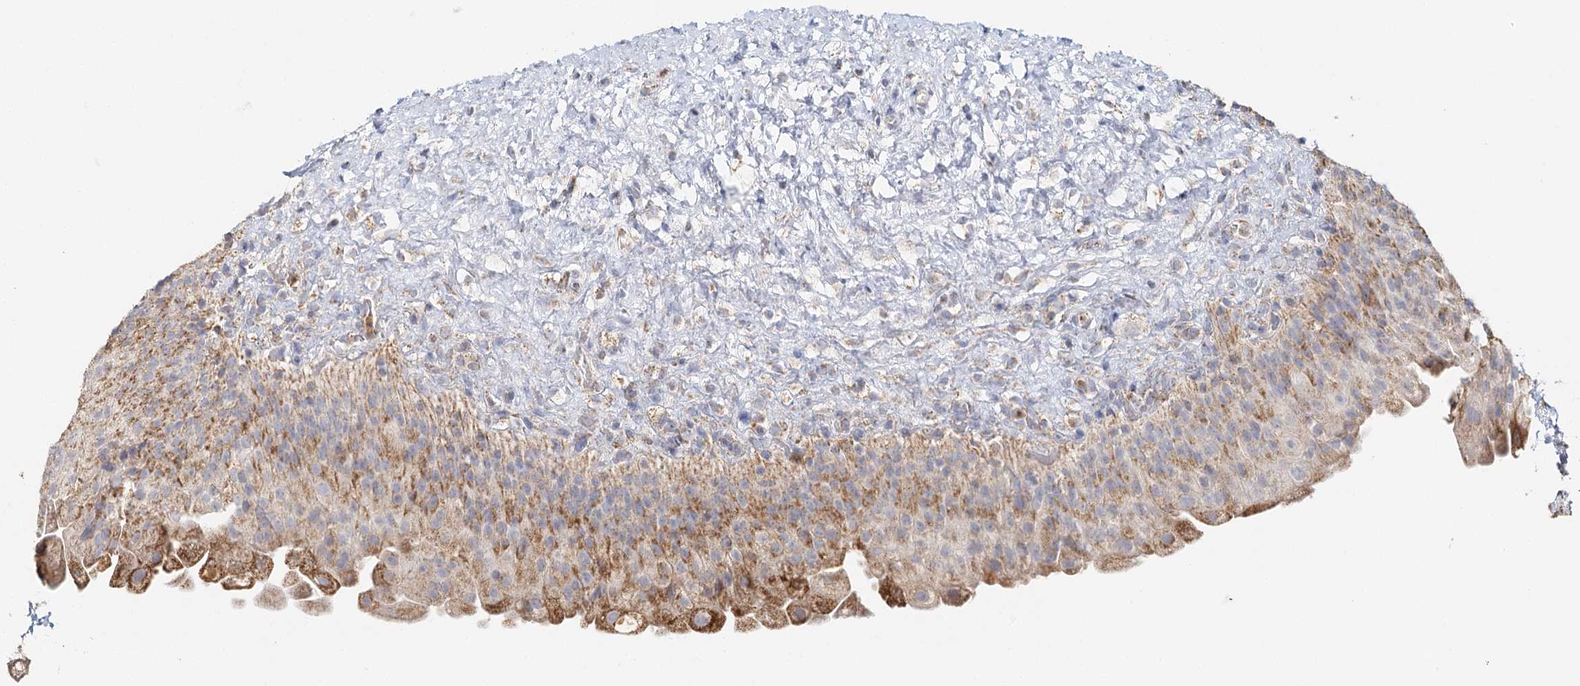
{"staining": {"intensity": "moderate", "quantity": ">75%", "location": "cytoplasmic/membranous"}, "tissue": "urinary bladder", "cell_type": "Urothelial cells", "image_type": "normal", "snomed": [{"axis": "morphology", "description": "Normal tissue, NOS"}, {"axis": "topography", "description": "Urinary bladder"}], "caption": "Immunohistochemistry (IHC) of unremarkable human urinary bladder displays medium levels of moderate cytoplasmic/membranous staining in approximately >75% of urothelial cells.", "gene": "MMP25", "patient": {"sex": "female", "age": 27}}